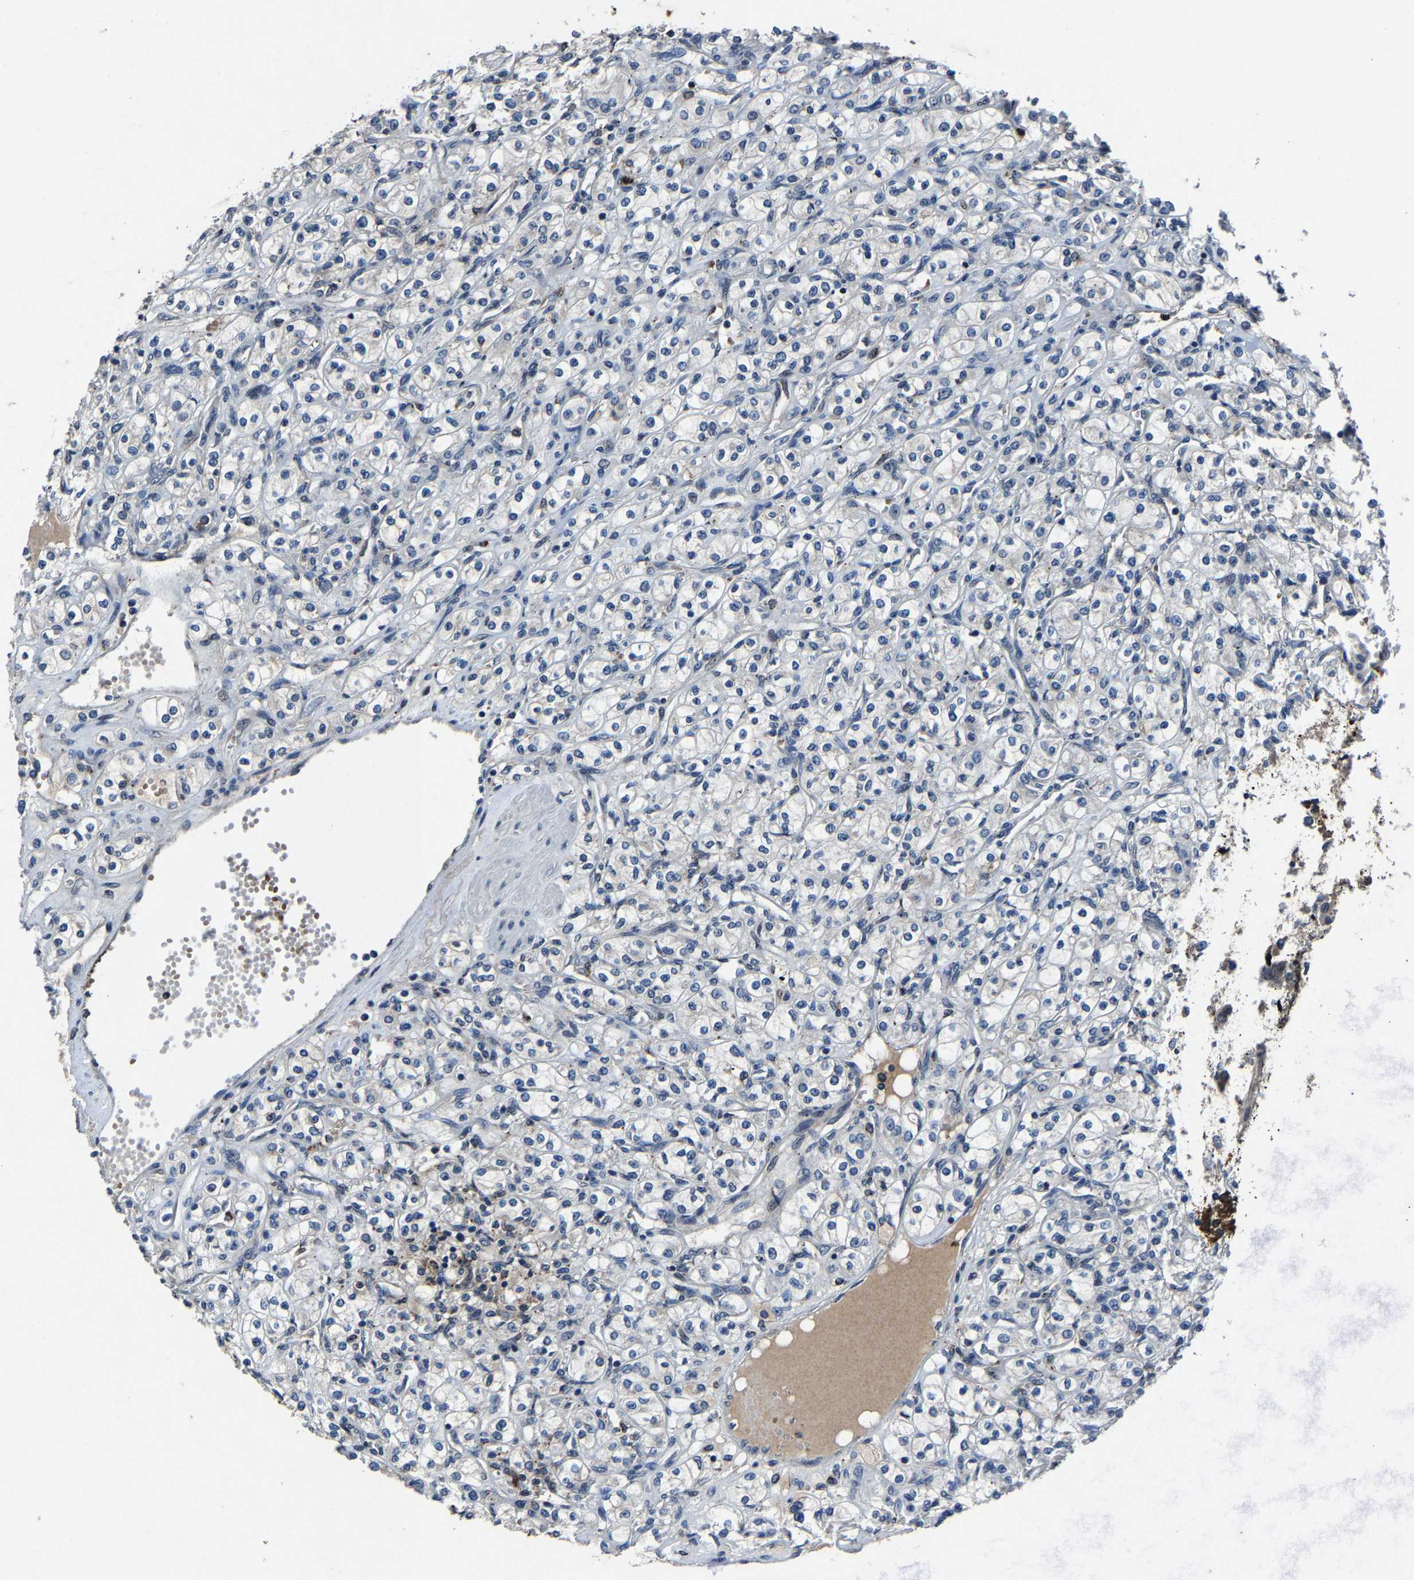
{"staining": {"intensity": "negative", "quantity": "none", "location": "none"}, "tissue": "renal cancer", "cell_type": "Tumor cells", "image_type": "cancer", "snomed": [{"axis": "morphology", "description": "Adenocarcinoma, NOS"}, {"axis": "topography", "description": "Kidney"}], "caption": "High magnification brightfield microscopy of adenocarcinoma (renal) stained with DAB (brown) and counterstained with hematoxylin (blue): tumor cells show no significant expression. (Stains: DAB immunohistochemistry (IHC) with hematoxylin counter stain, Microscopy: brightfield microscopy at high magnification).", "gene": "PCNX2", "patient": {"sex": "male", "age": 77}}